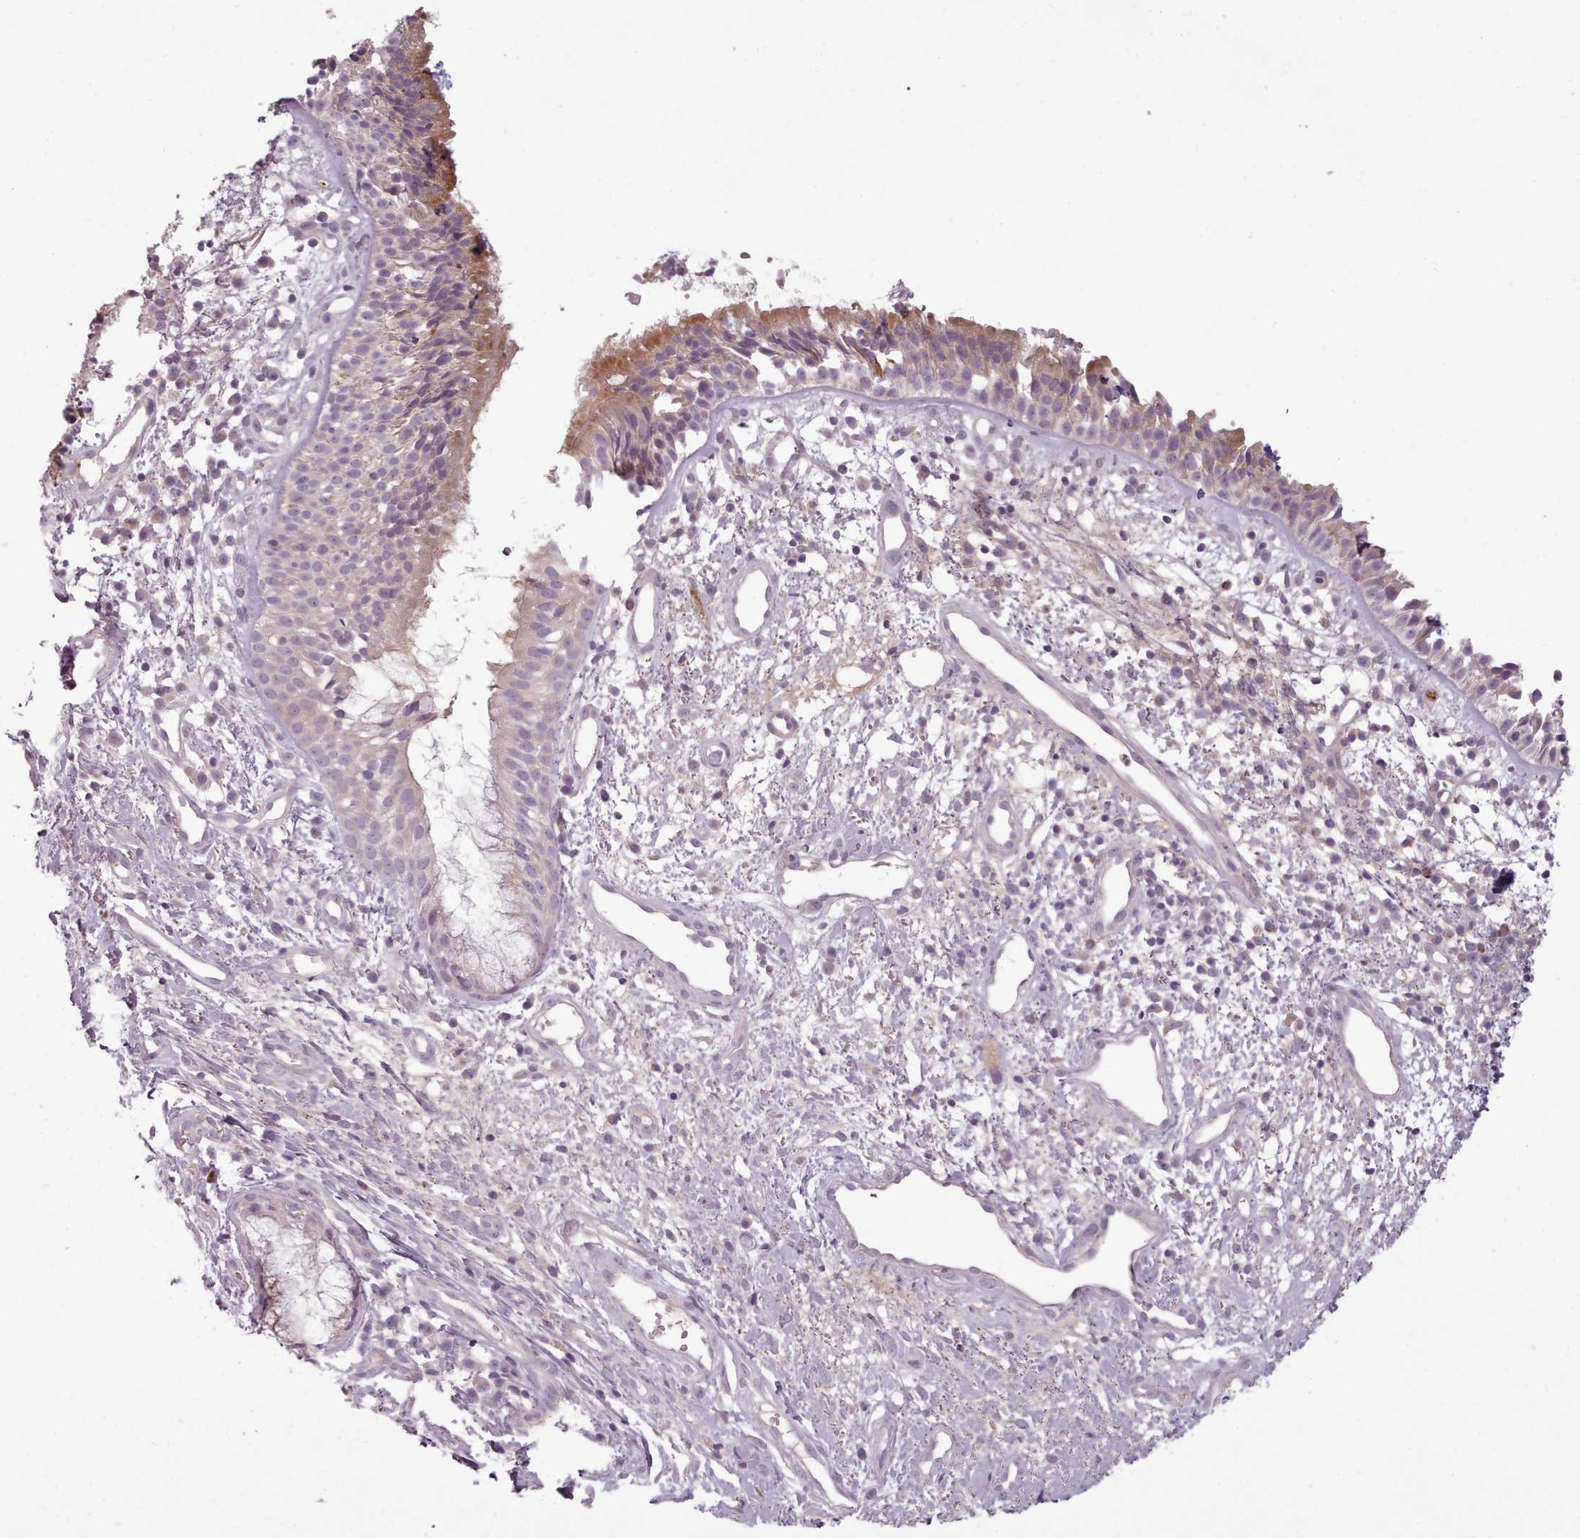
{"staining": {"intensity": "moderate", "quantity": "25%-75%", "location": "cytoplasmic/membranous"}, "tissue": "nasopharynx", "cell_type": "Respiratory epithelial cells", "image_type": "normal", "snomed": [{"axis": "morphology", "description": "Normal tissue, NOS"}, {"axis": "topography", "description": "Cartilage tissue"}, {"axis": "topography", "description": "Nasopharynx"}, {"axis": "topography", "description": "Thyroid gland"}], "caption": "Protein expression analysis of unremarkable nasopharynx shows moderate cytoplasmic/membranous positivity in about 25%-75% of respiratory epithelial cells.", "gene": "LAPTM5", "patient": {"sex": "male", "age": 63}}